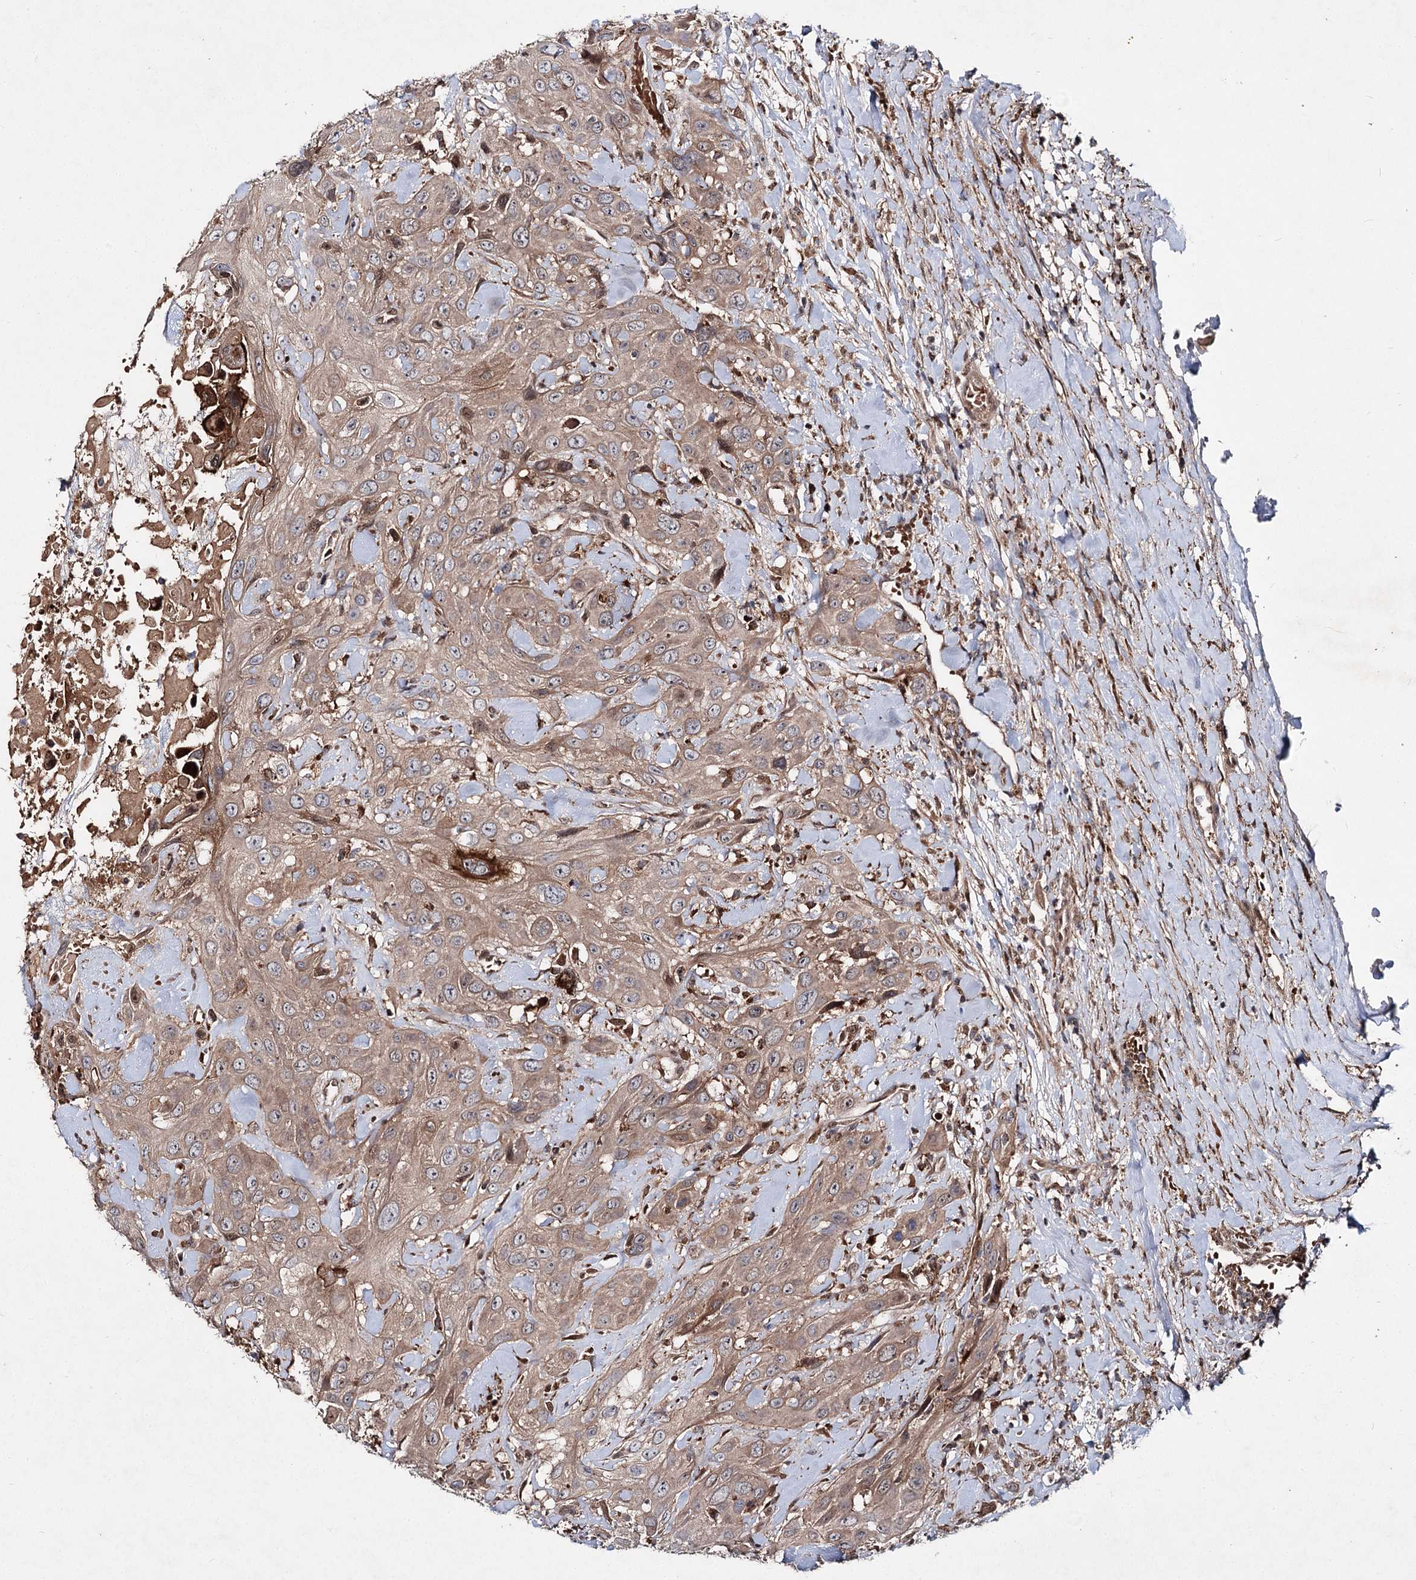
{"staining": {"intensity": "moderate", "quantity": ">75%", "location": "cytoplasmic/membranous"}, "tissue": "head and neck cancer", "cell_type": "Tumor cells", "image_type": "cancer", "snomed": [{"axis": "morphology", "description": "Squamous cell carcinoma, NOS"}, {"axis": "topography", "description": "Head-Neck"}], "caption": "This photomicrograph exhibits head and neck cancer stained with immunohistochemistry to label a protein in brown. The cytoplasmic/membranous of tumor cells show moderate positivity for the protein. Nuclei are counter-stained blue.", "gene": "MSANTD2", "patient": {"sex": "male", "age": 81}}